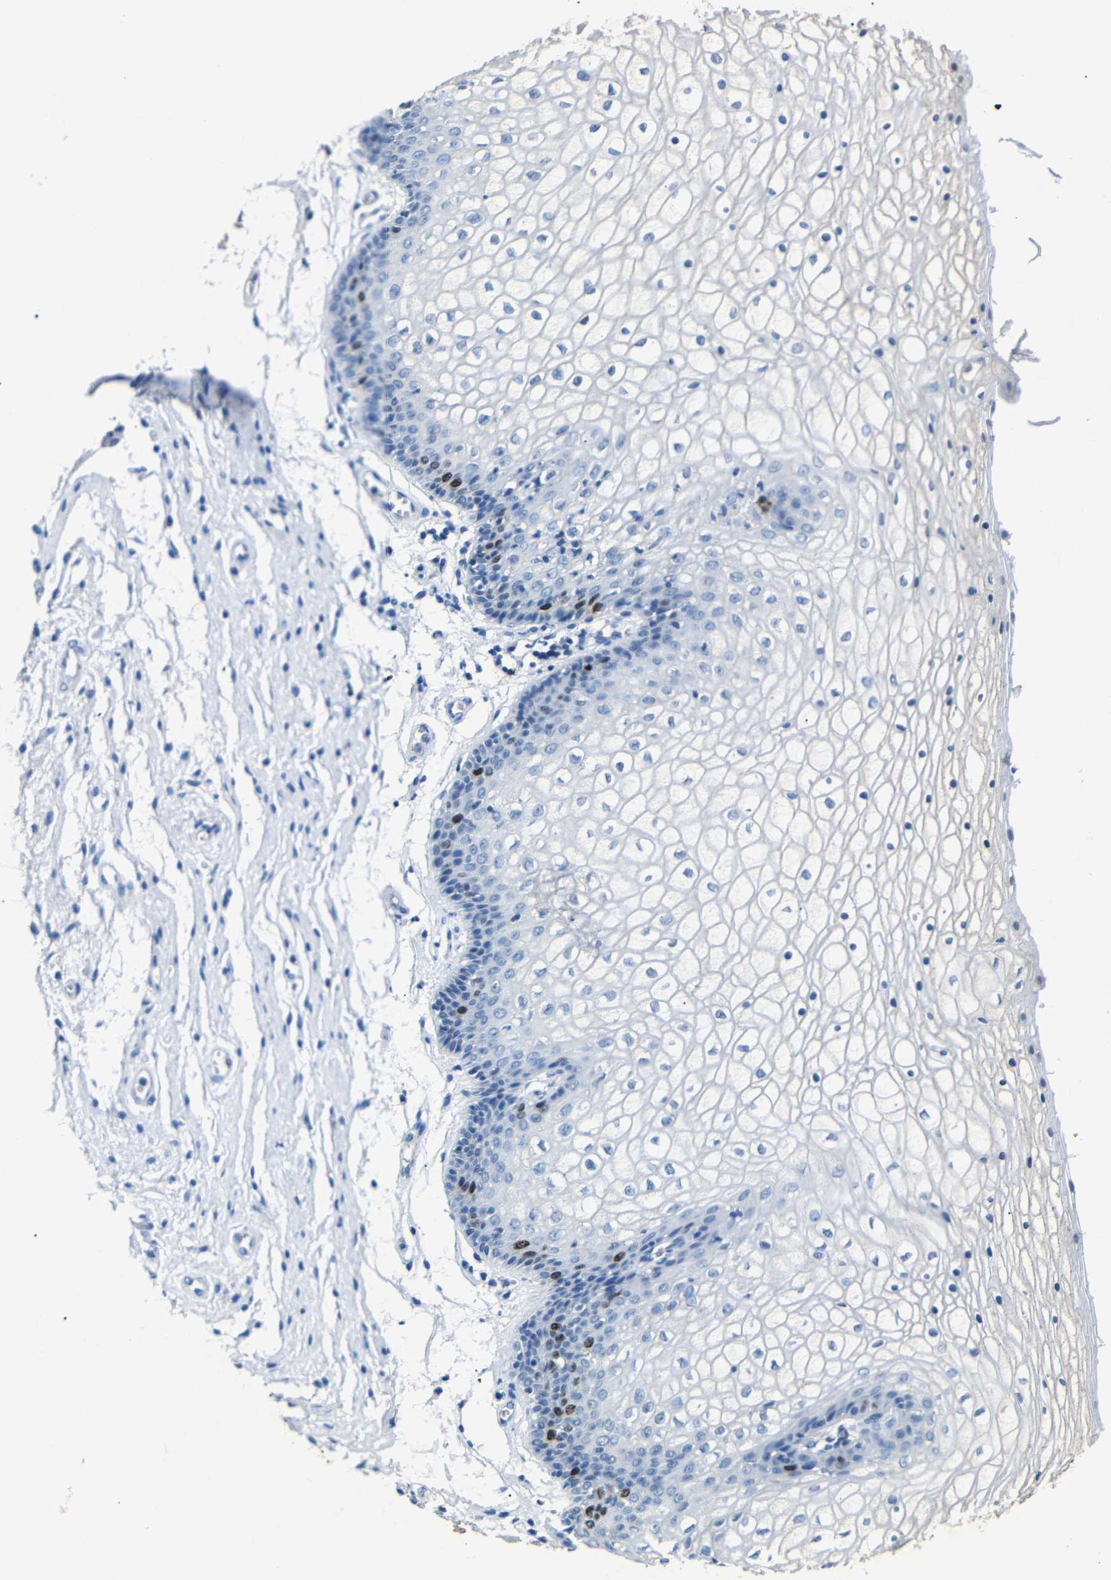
{"staining": {"intensity": "strong", "quantity": "<25%", "location": "nuclear"}, "tissue": "vagina", "cell_type": "Squamous epithelial cells", "image_type": "normal", "snomed": [{"axis": "morphology", "description": "Normal tissue, NOS"}, {"axis": "topography", "description": "Vagina"}], "caption": "Immunohistochemical staining of unremarkable human vagina displays strong nuclear protein staining in about <25% of squamous epithelial cells.", "gene": "INCENP", "patient": {"sex": "female", "age": 34}}